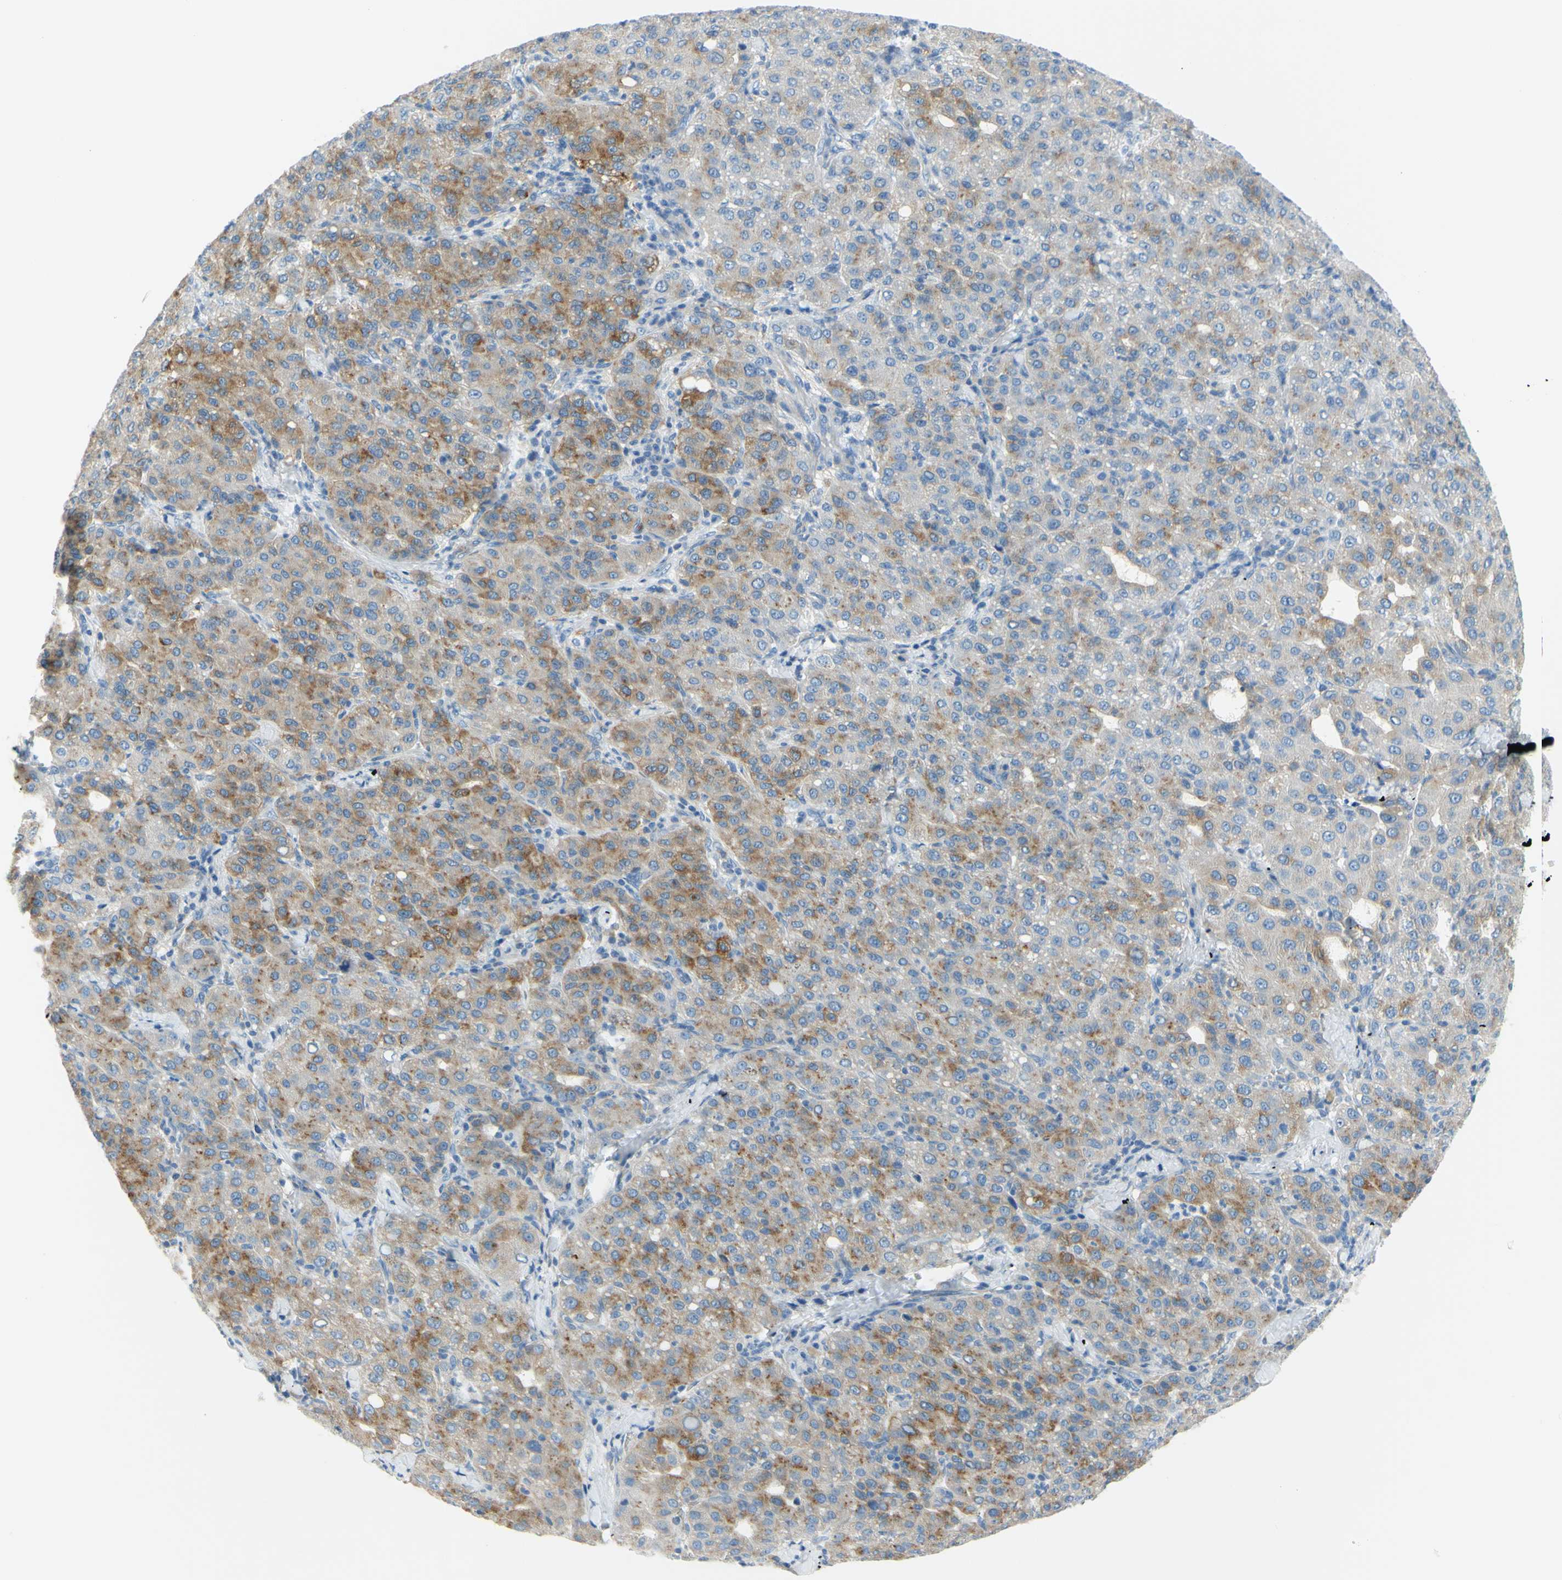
{"staining": {"intensity": "weak", "quantity": ">75%", "location": "cytoplasmic/membranous"}, "tissue": "liver cancer", "cell_type": "Tumor cells", "image_type": "cancer", "snomed": [{"axis": "morphology", "description": "Carcinoma, Hepatocellular, NOS"}, {"axis": "topography", "description": "Liver"}], "caption": "This is a photomicrograph of IHC staining of hepatocellular carcinoma (liver), which shows weak staining in the cytoplasmic/membranous of tumor cells.", "gene": "FRMD4B", "patient": {"sex": "male", "age": 65}}